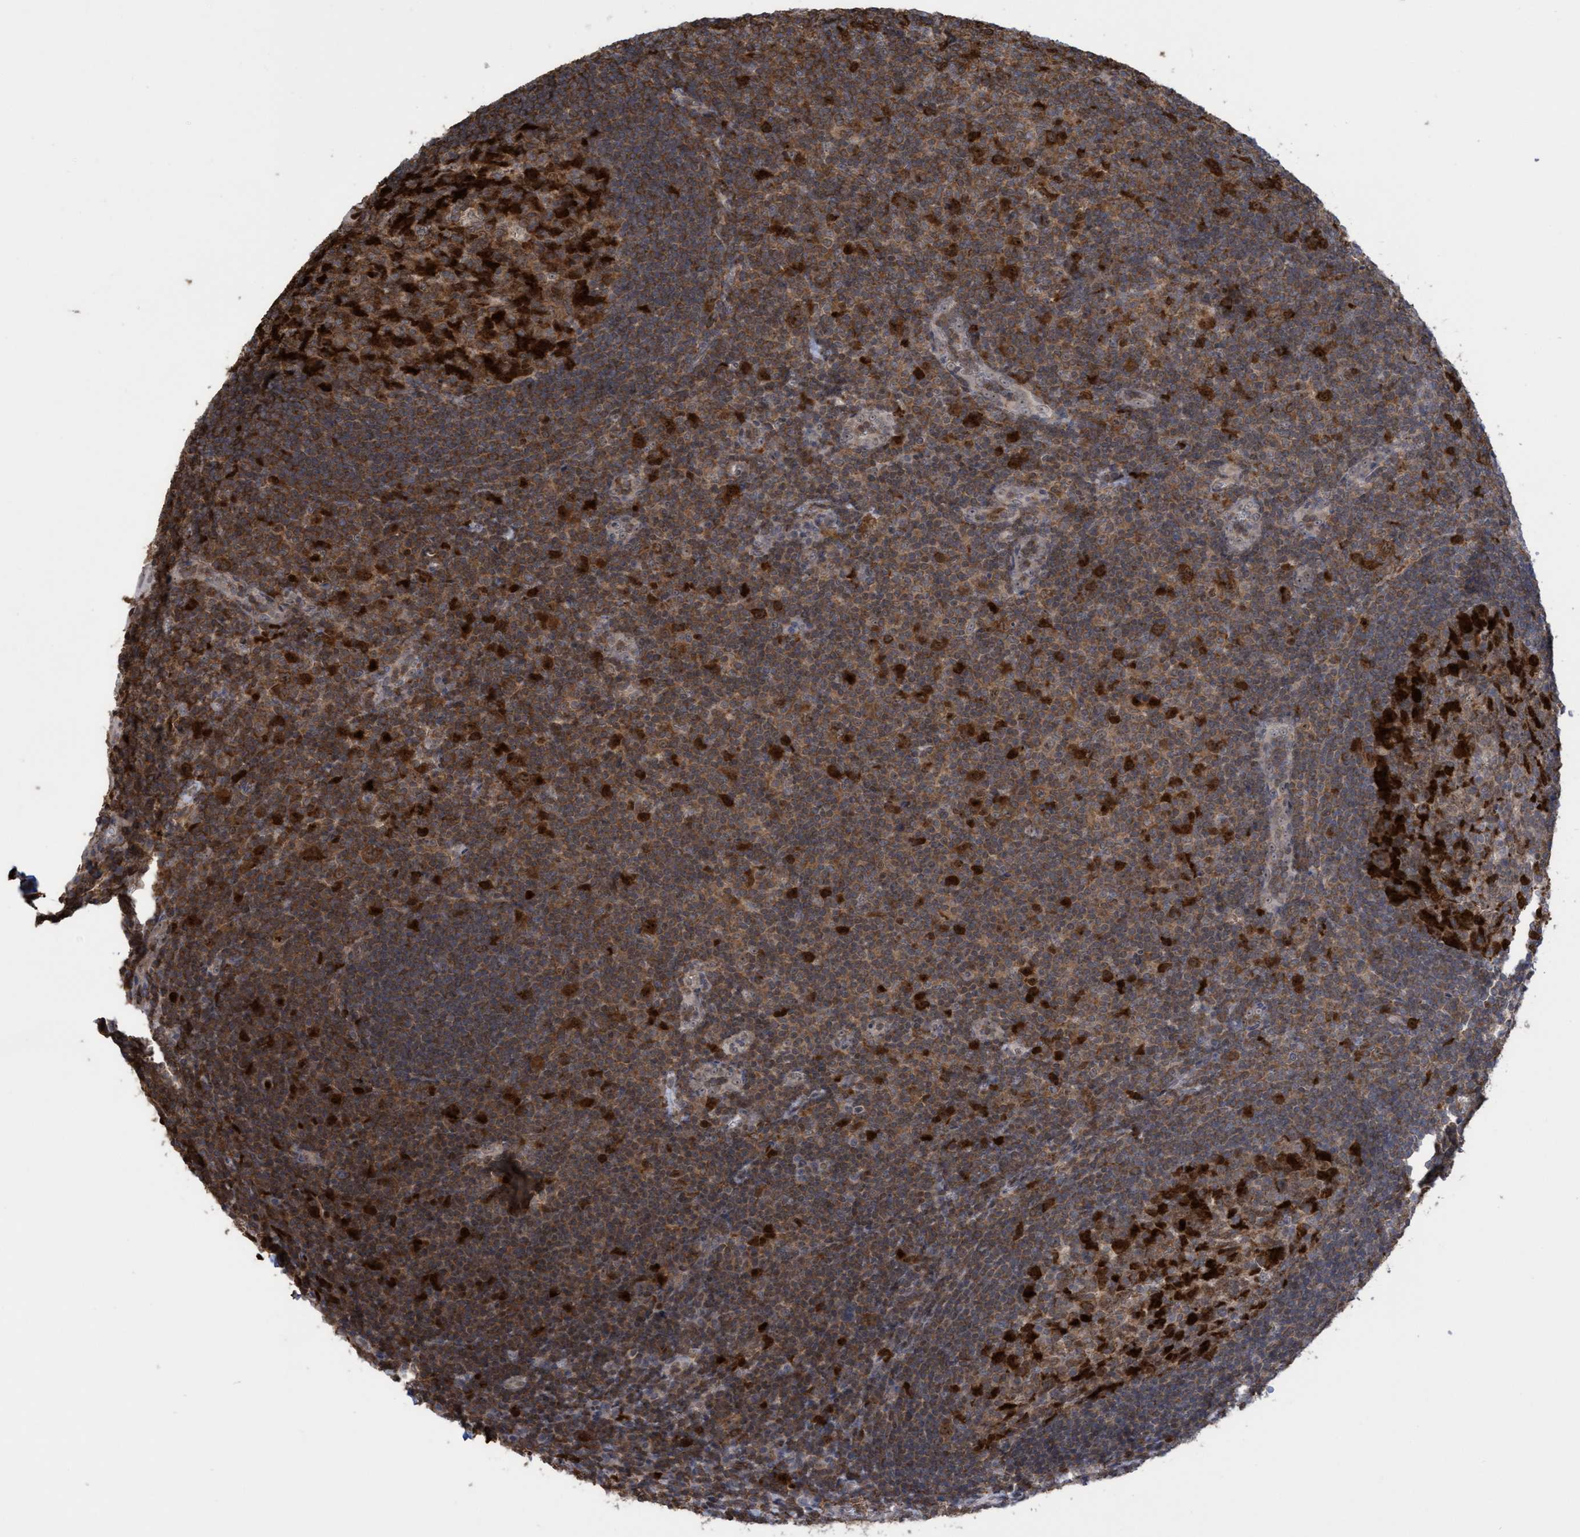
{"staining": {"intensity": "strong", "quantity": ">75%", "location": "cytoplasmic/membranous,nuclear"}, "tissue": "tonsil", "cell_type": "Germinal center cells", "image_type": "normal", "snomed": [{"axis": "morphology", "description": "Normal tissue, NOS"}, {"axis": "topography", "description": "Tonsil"}], "caption": "Immunohistochemical staining of normal human tonsil reveals high levels of strong cytoplasmic/membranous,nuclear positivity in about >75% of germinal center cells.", "gene": "SLBP", "patient": {"sex": "male", "age": 37}}